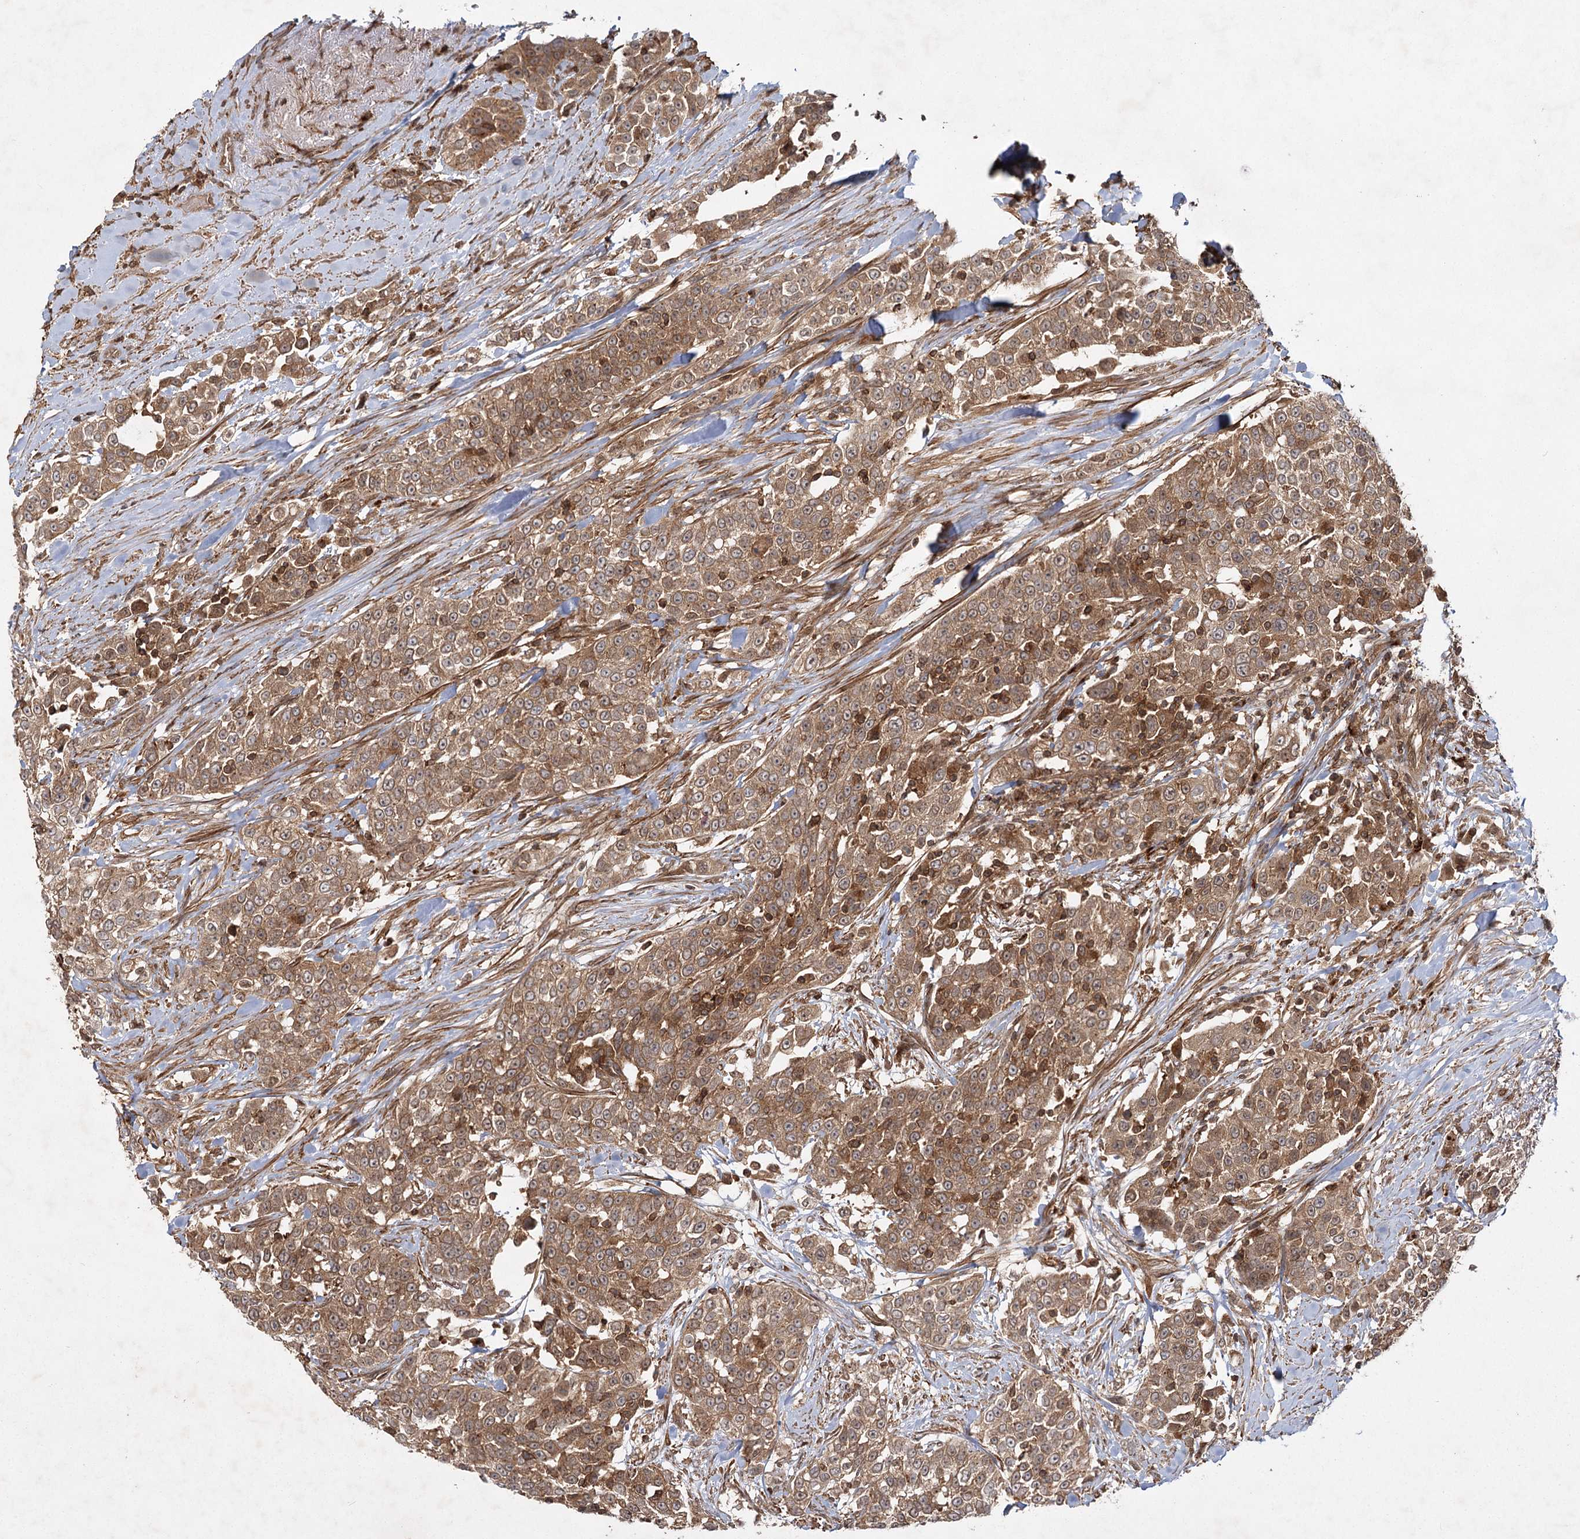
{"staining": {"intensity": "moderate", "quantity": ">75%", "location": "cytoplasmic/membranous"}, "tissue": "urothelial cancer", "cell_type": "Tumor cells", "image_type": "cancer", "snomed": [{"axis": "morphology", "description": "Urothelial carcinoma, High grade"}, {"axis": "topography", "description": "Urinary bladder"}], "caption": "Tumor cells display medium levels of moderate cytoplasmic/membranous positivity in approximately >75% of cells in high-grade urothelial carcinoma.", "gene": "MDFIC", "patient": {"sex": "female", "age": 80}}